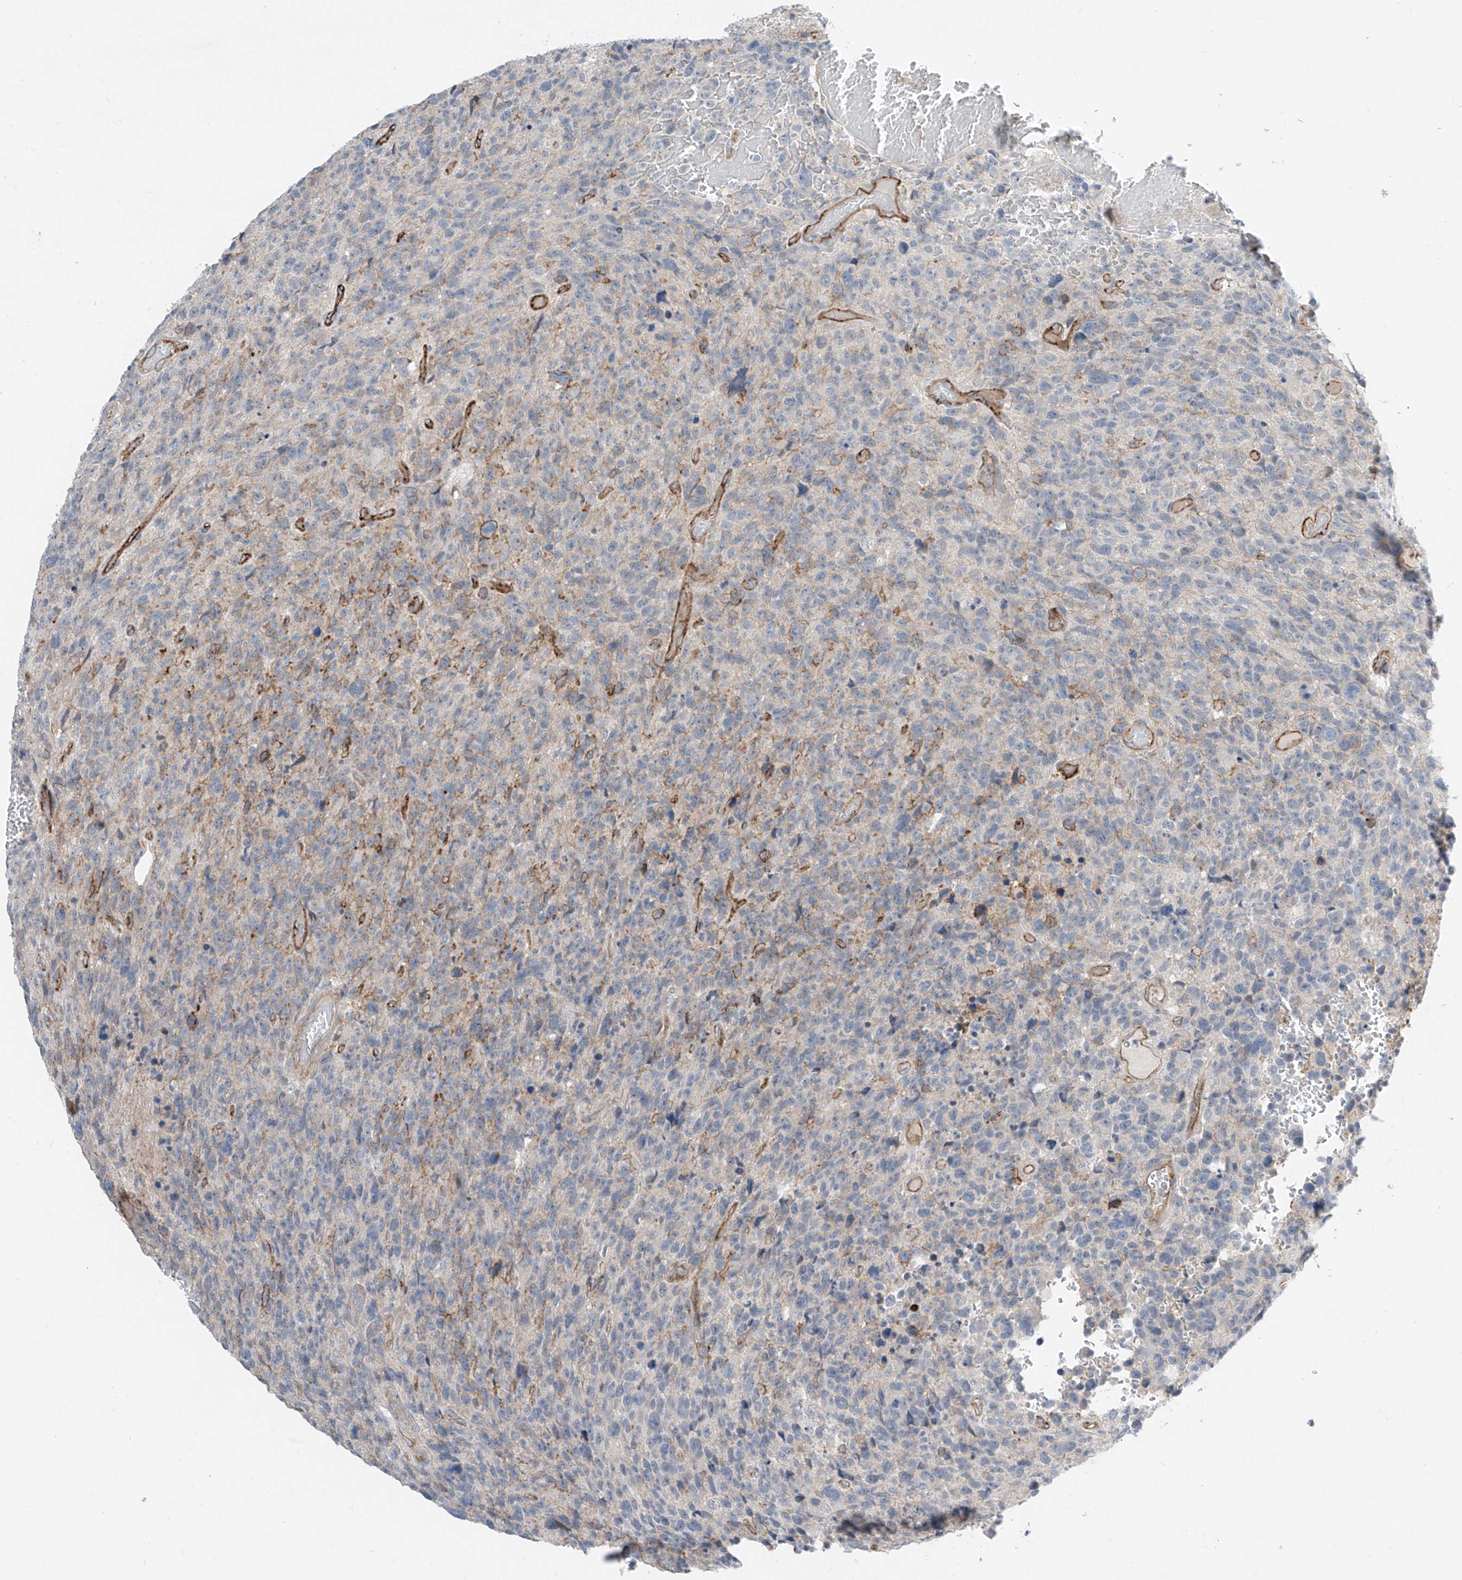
{"staining": {"intensity": "negative", "quantity": "none", "location": "none"}, "tissue": "glioma", "cell_type": "Tumor cells", "image_type": "cancer", "snomed": [{"axis": "morphology", "description": "Glioma, malignant, High grade"}, {"axis": "topography", "description": "Brain"}], "caption": "DAB (3,3'-diaminobenzidine) immunohistochemical staining of human malignant high-grade glioma demonstrates no significant expression in tumor cells. (DAB (3,3'-diaminobenzidine) immunohistochemistry (IHC), high magnification).", "gene": "ABLIM2", "patient": {"sex": "male", "age": 69}}